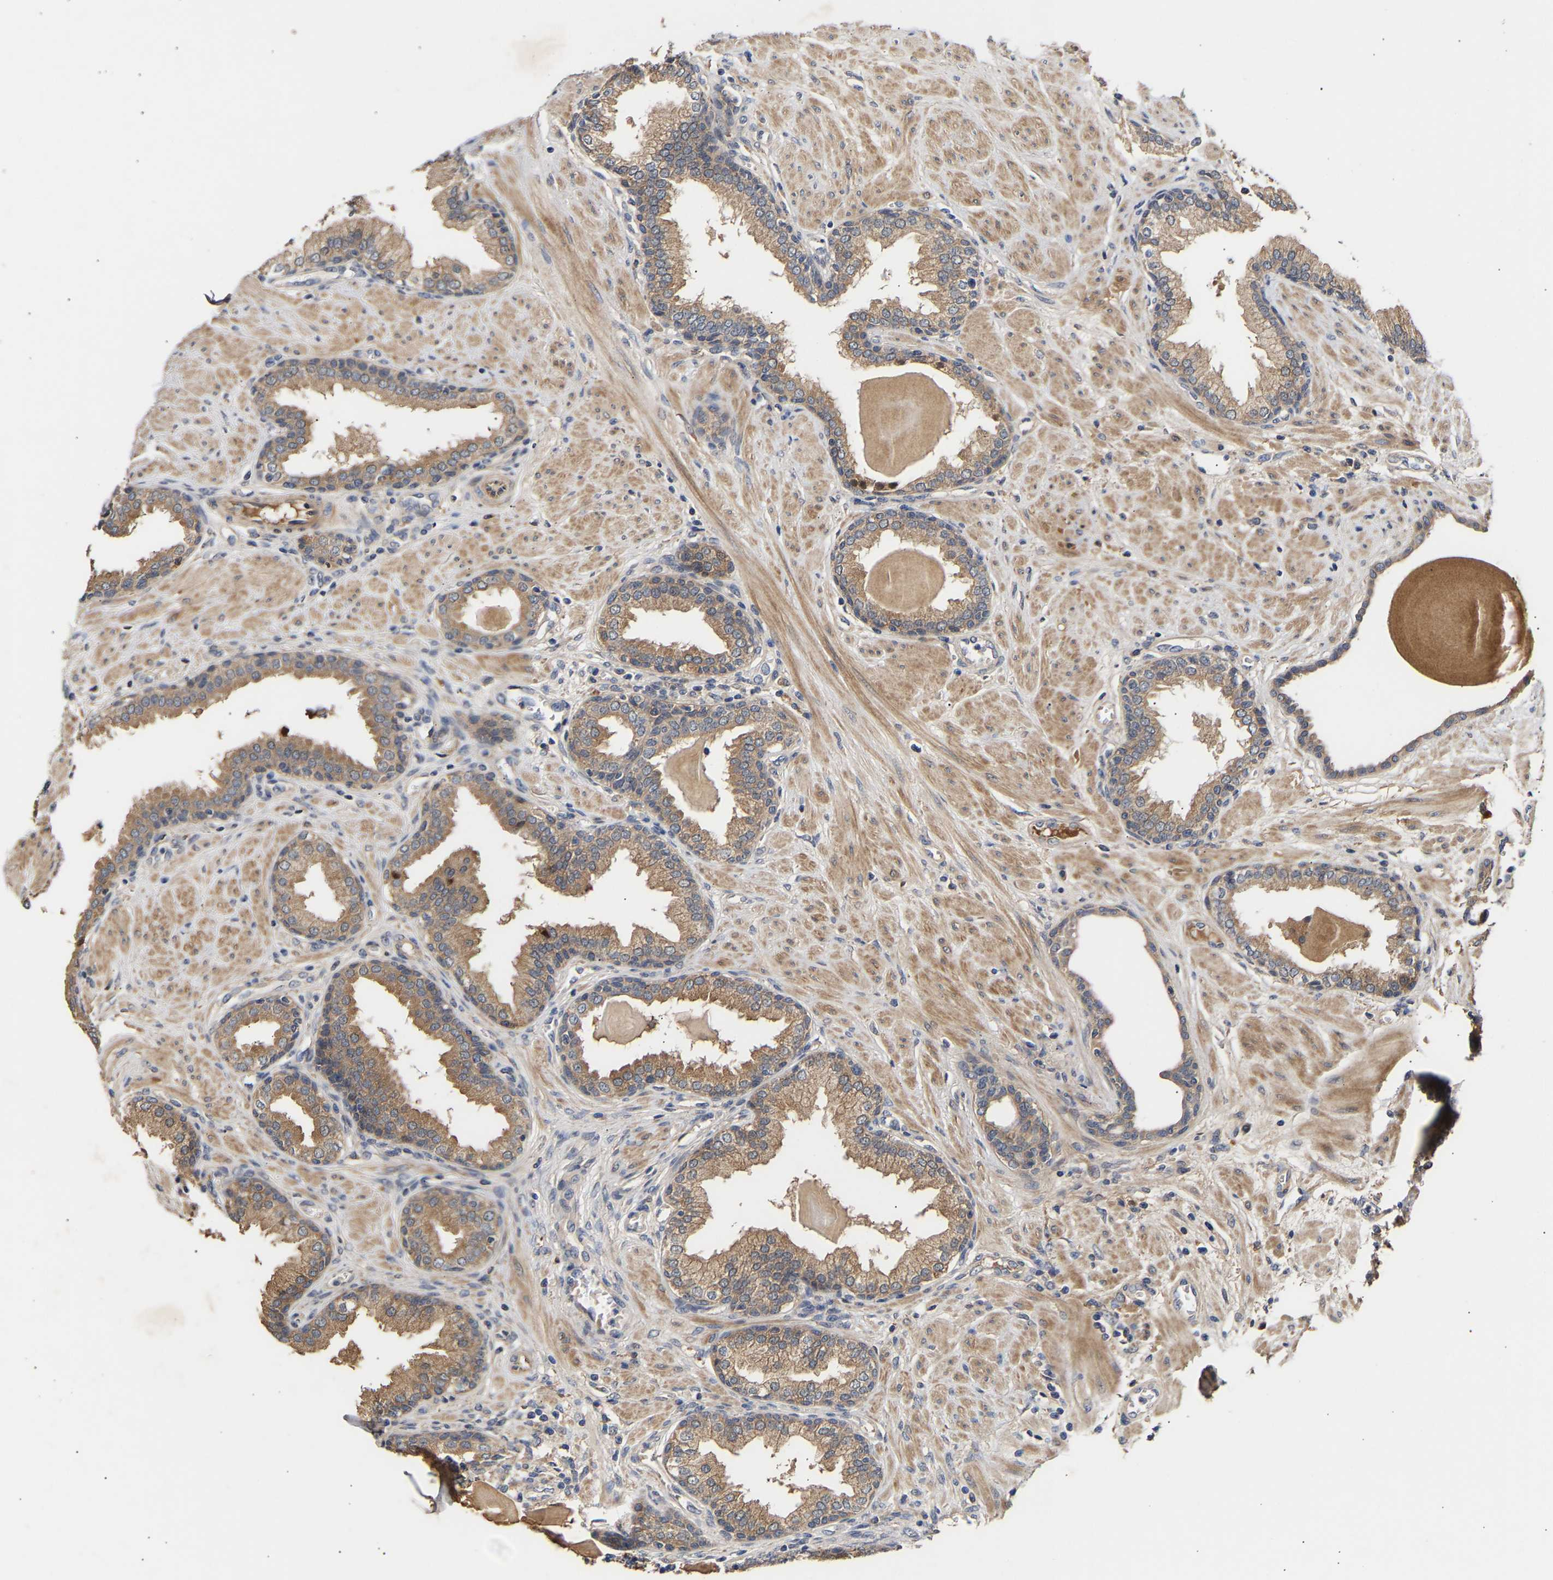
{"staining": {"intensity": "moderate", "quantity": "25%-75%", "location": "cytoplasmic/membranous"}, "tissue": "prostate", "cell_type": "Glandular cells", "image_type": "normal", "snomed": [{"axis": "morphology", "description": "Normal tissue, NOS"}, {"axis": "topography", "description": "Prostate"}], "caption": "DAB (3,3'-diaminobenzidine) immunohistochemical staining of unremarkable prostate reveals moderate cytoplasmic/membranous protein positivity in approximately 25%-75% of glandular cells.", "gene": "KASH5", "patient": {"sex": "male", "age": 51}}